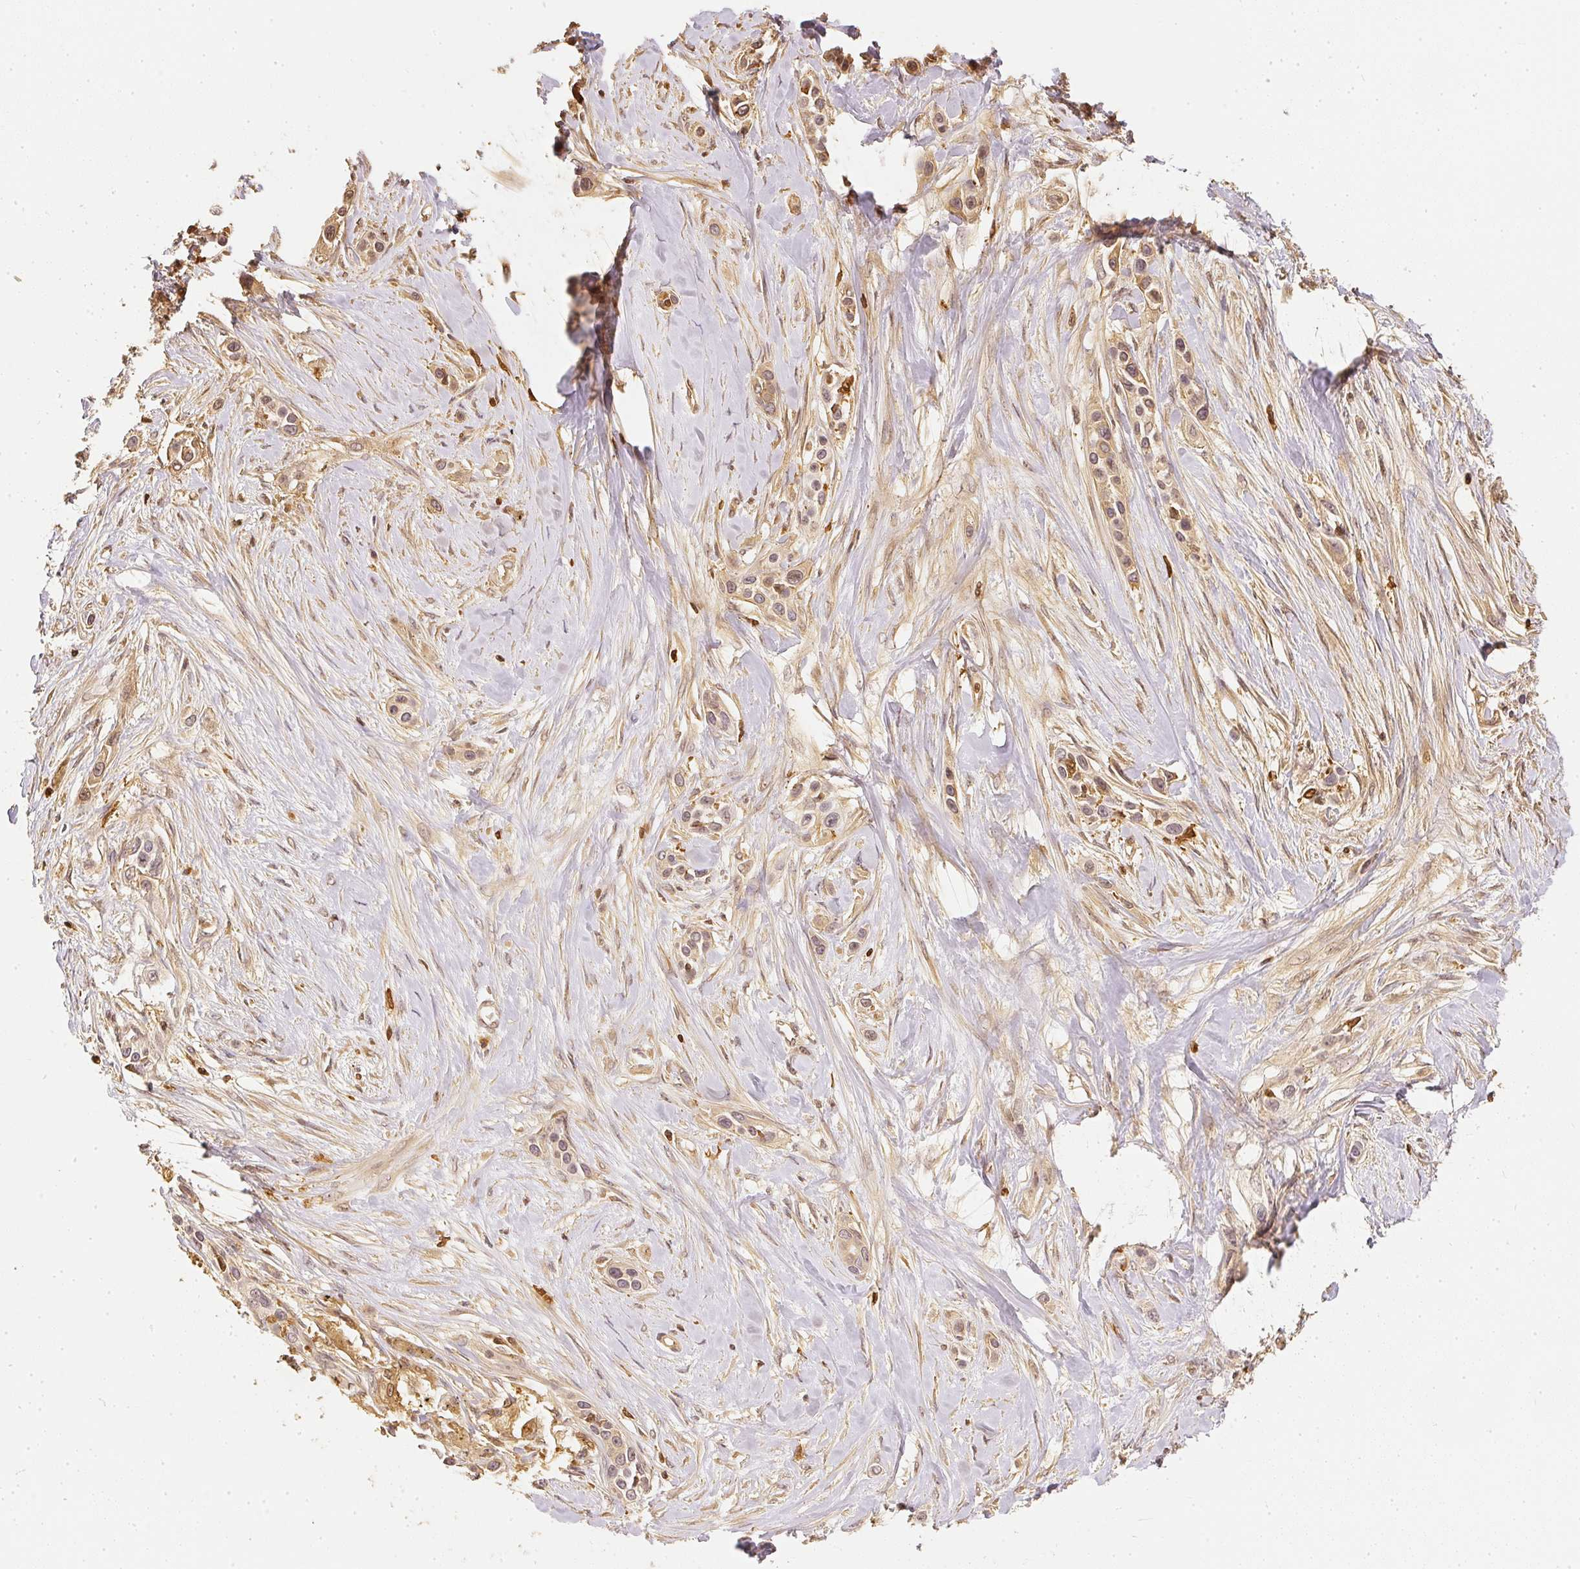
{"staining": {"intensity": "moderate", "quantity": ">75%", "location": "cytoplasmic/membranous"}, "tissue": "skin cancer", "cell_type": "Tumor cells", "image_type": "cancer", "snomed": [{"axis": "morphology", "description": "Squamous cell carcinoma, NOS"}, {"axis": "topography", "description": "Skin"}], "caption": "Immunohistochemical staining of skin cancer (squamous cell carcinoma) exhibits medium levels of moderate cytoplasmic/membranous protein staining in approximately >75% of tumor cells. The staining was performed using DAB (3,3'-diaminobenzidine), with brown indicating positive protein expression. Nuclei are stained blue with hematoxylin.", "gene": "PFN1", "patient": {"sex": "female", "age": 69}}